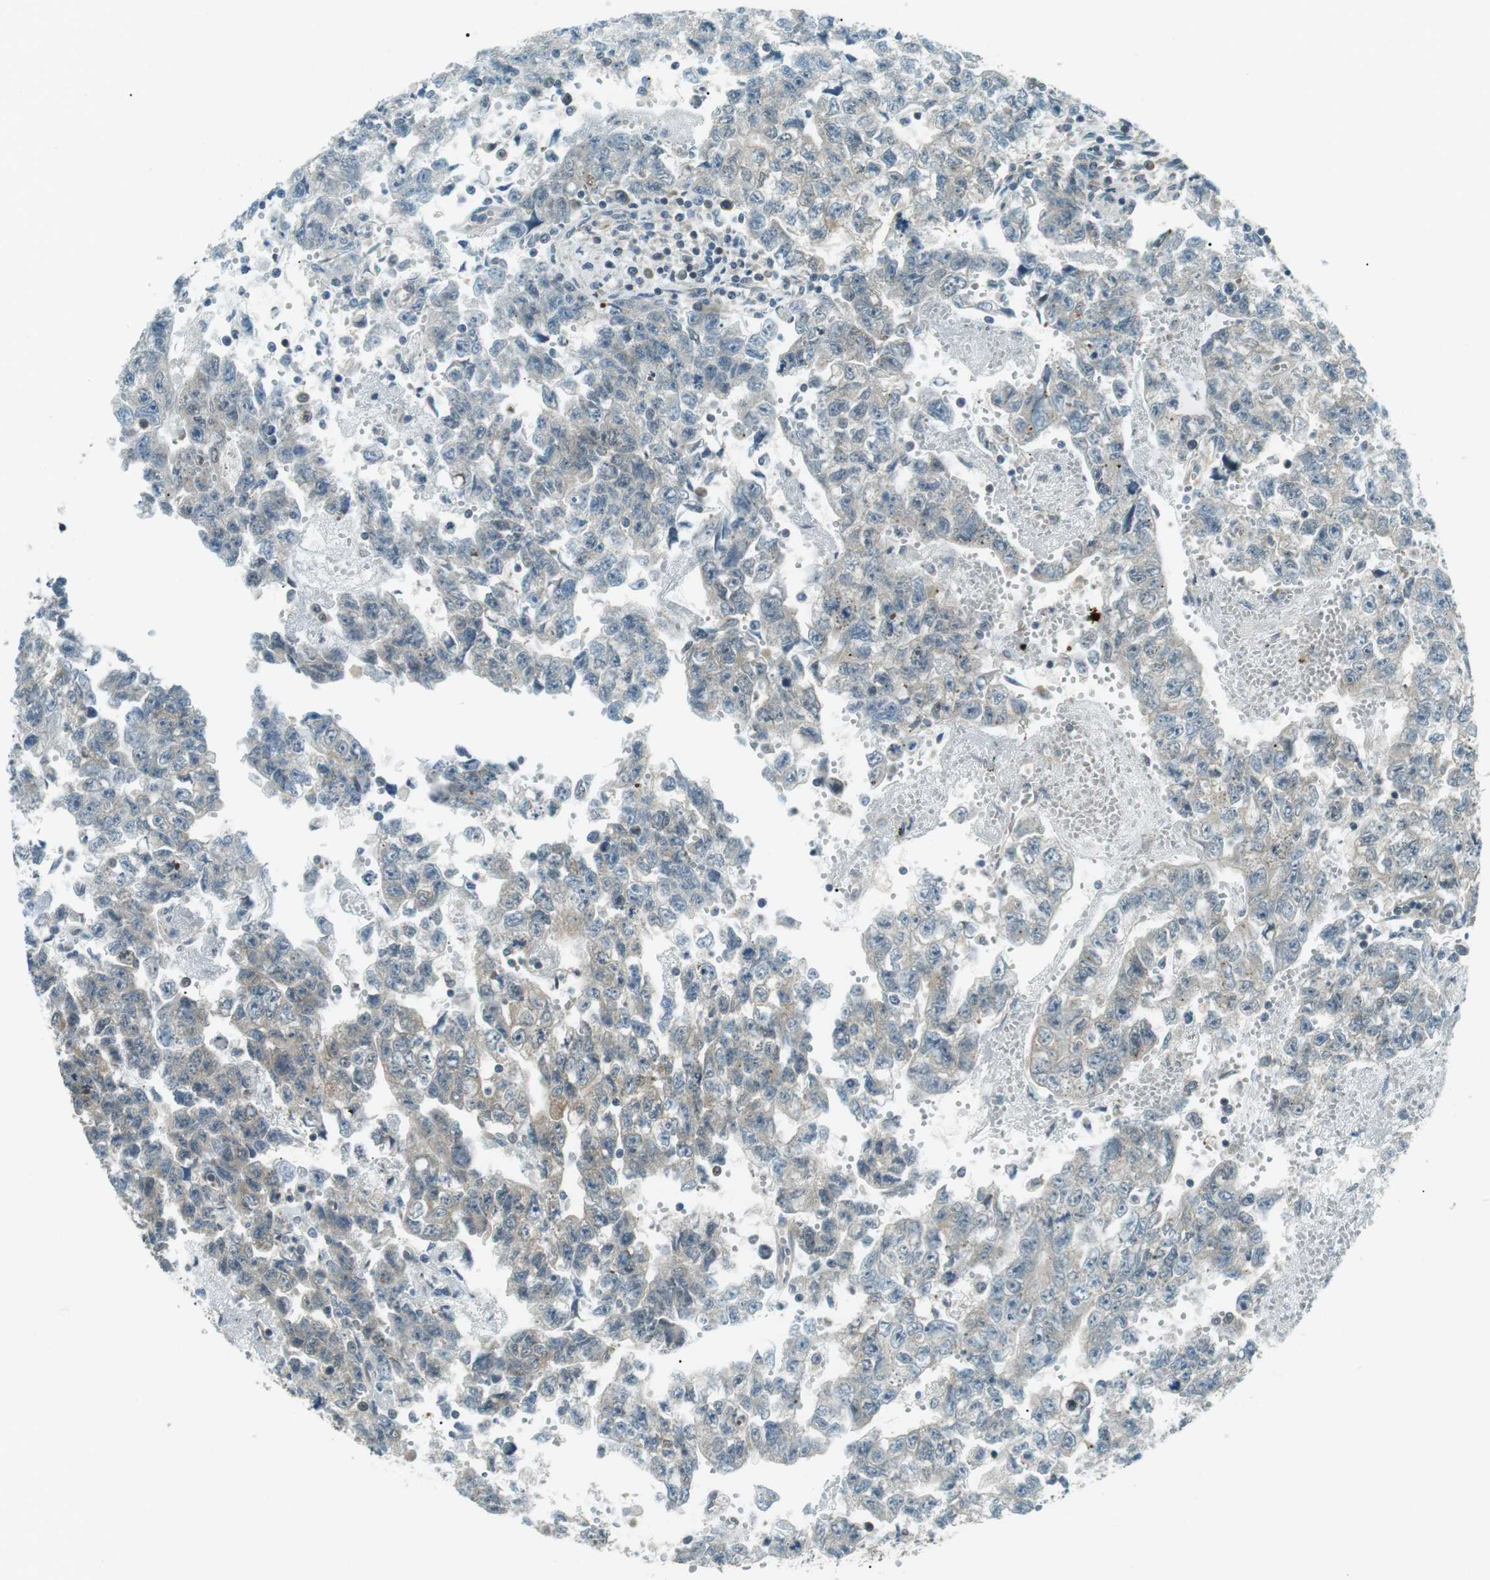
{"staining": {"intensity": "weak", "quantity": "25%-75%", "location": "cytoplasmic/membranous"}, "tissue": "testis cancer", "cell_type": "Tumor cells", "image_type": "cancer", "snomed": [{"axis": "morphology", "description": "Seminoma, NOS"}, {"axis": "morphology", "description": "Carcinoma, Embryonal, NOS"}, {"axis": "topography", "description": "Testis"}], "caption": "Immunohistochemical staining of testis cancer displays weak cytoplasmic/membranous protein expression in about 25%-75% of tumor cells.", "gene": "TMEM74", "patient": {"sex": "male", "age": 38}}